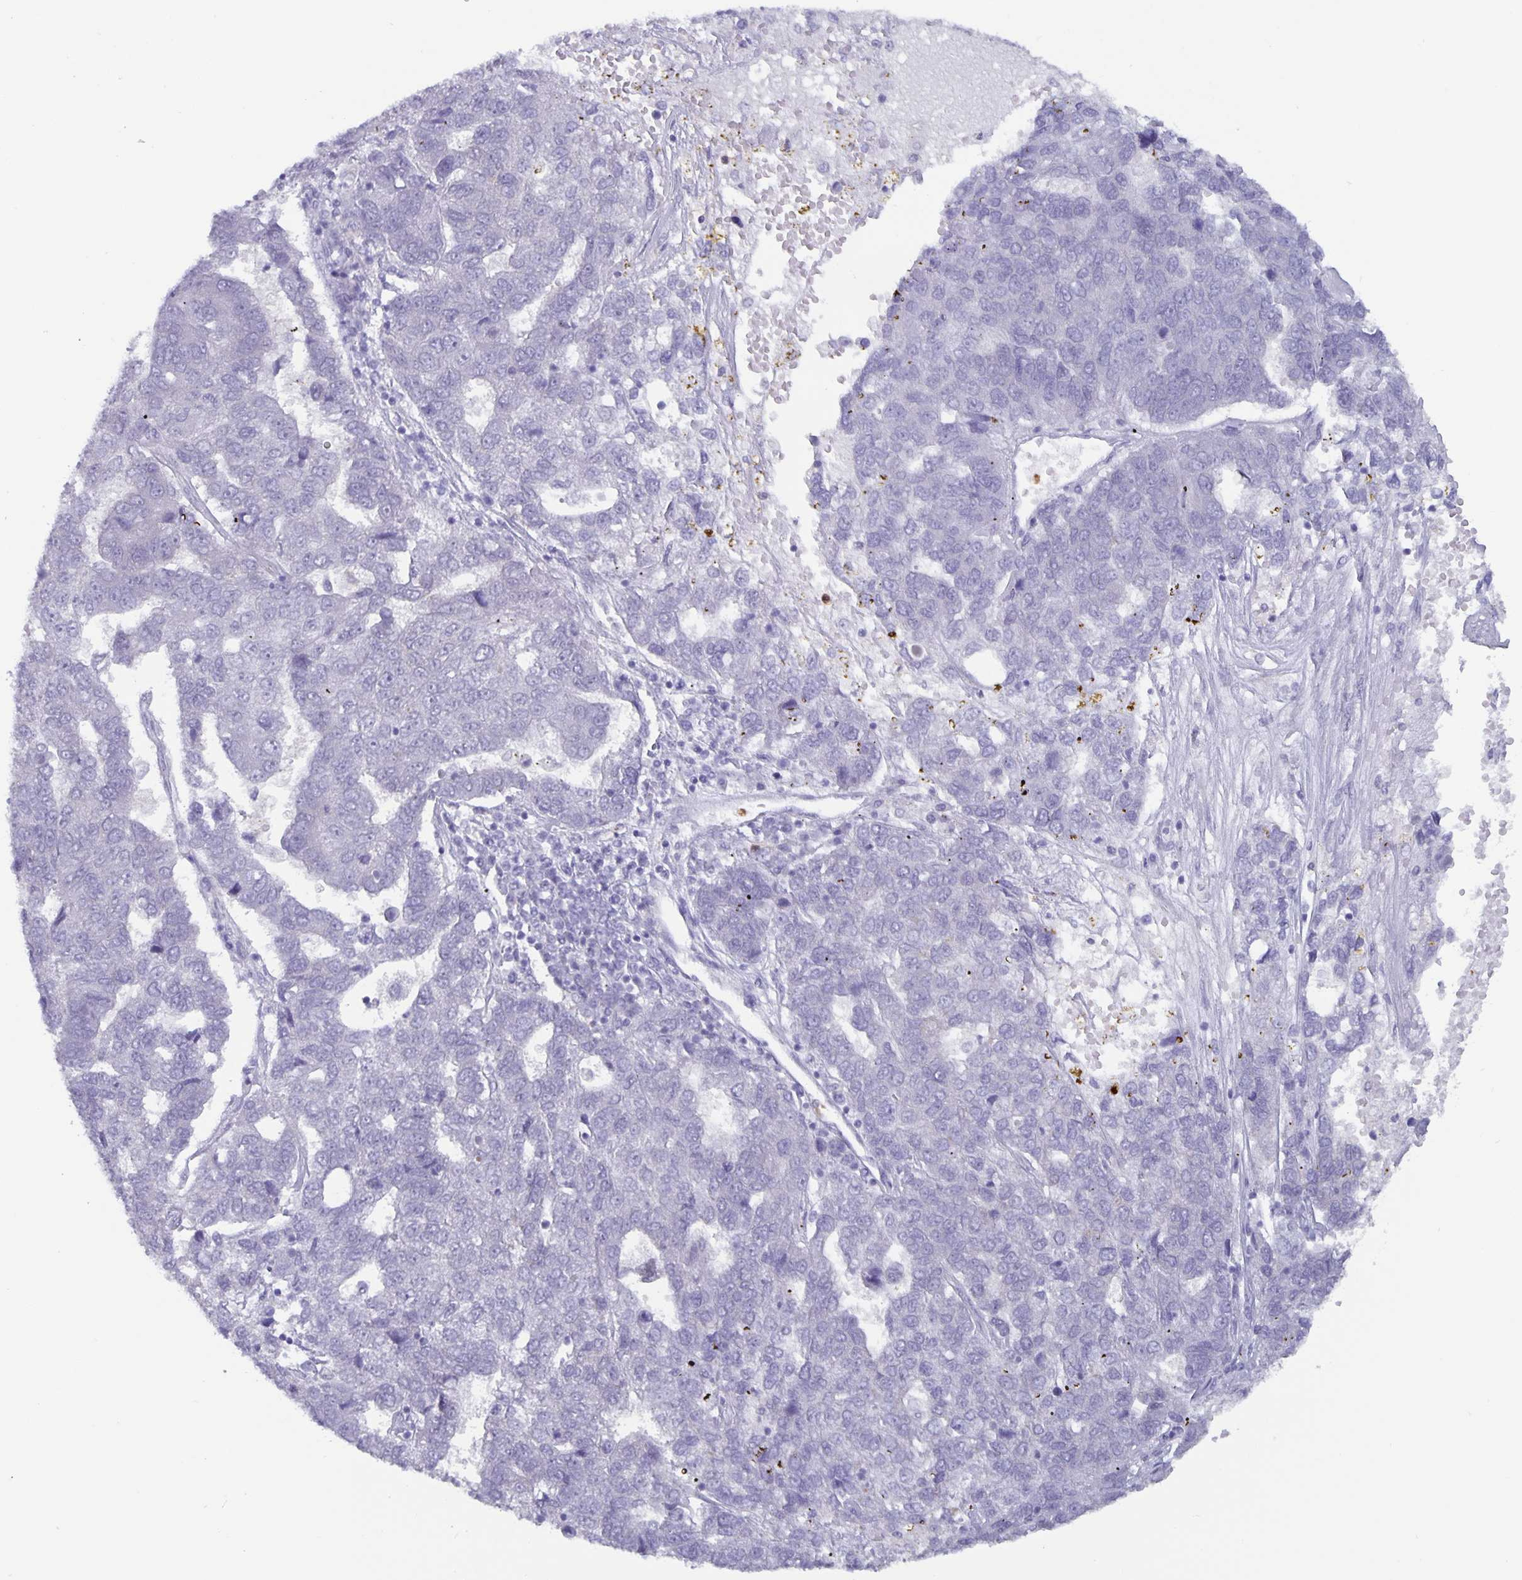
{"staining": {"intensity": "negative", "quantity": "none", "location": "none"}, "tissue": "pancreatic cancer", "cell_type": "Tumor cells", "image_type": "cancer", "snomed": [{"axis": "morphology", "description": "Adenocarcinoma, NOS"}, {"axis": "topography", "description": "Pancreas"}], "caption": "An image of human adenocarcinoma (pancreatic) is negative for staining in tumor cells.", "gene": "PLCB3", "patient": {"sex": "female", "age": 61}}